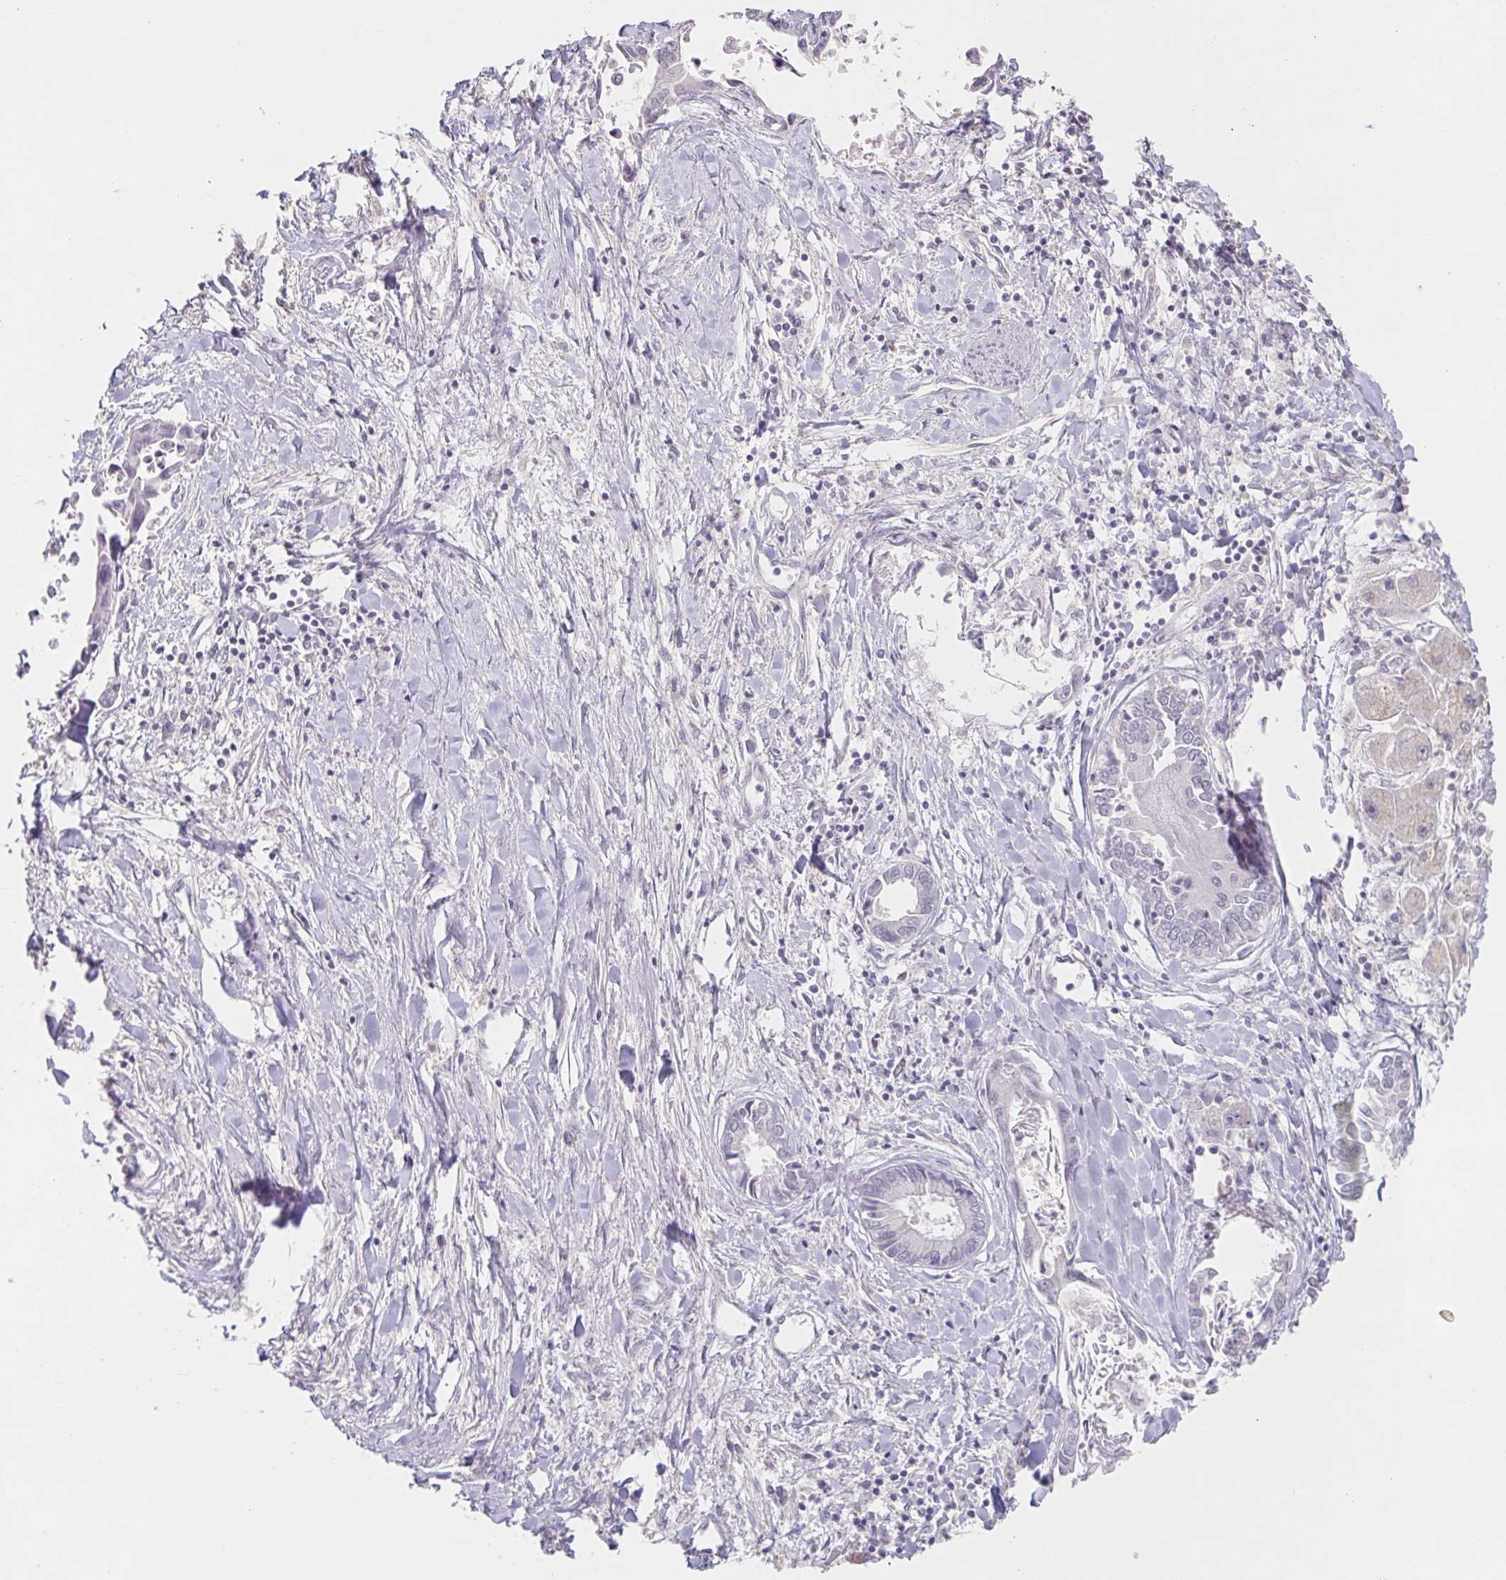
{"staining": {"intensity": "negative", "quantity": "none", "location": "none"}, "tissue": "liver cancer", "cell_type": "Tumor cells", "image_type": "cancer", "snomed": [{"axis": "morphology", "description": "Cholangiocarcinoma"}, {"axis": "topography", "description": "Liver"}], "caption": "DAB immunohistochemical staining of liver cholangiocarcinoma shows no significant expression in tumor cells. (Immunohistochemistry, brightfield microscopy, high magnification).", "gene": "INSL5", "patient": {"sex": "male", "age": 66}}